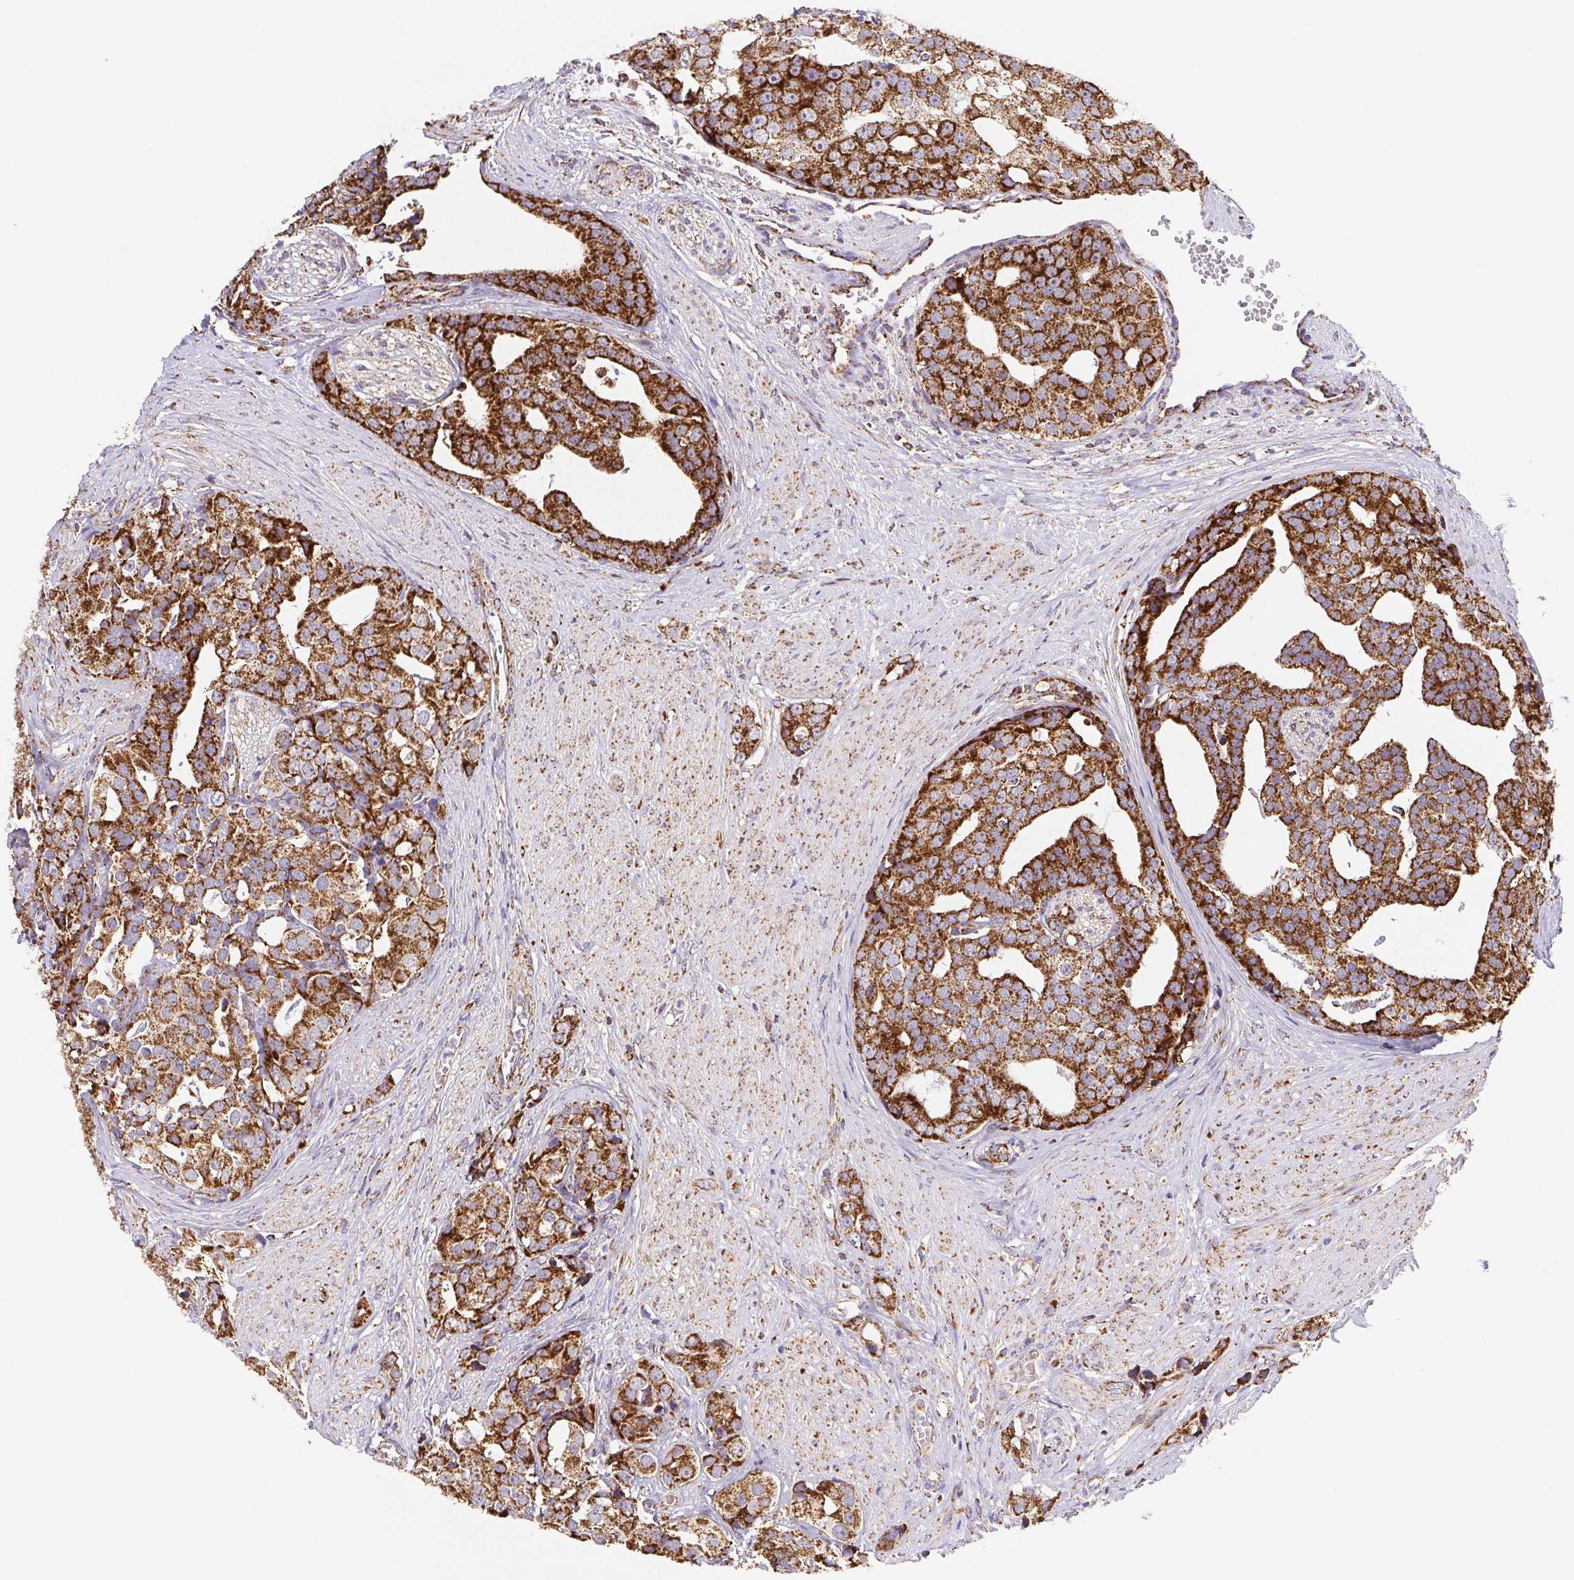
{"staining": {"intensity": "strong", "quantity": ">75%", "location": "cytoplasmic/membranous"}, "tissue": "prostate cancer", "cell_type": "Tumor cells", "image_type": "cancer", "snomed": [{"axis": "morphology", "description": "Adenocarcinoma, High grade"}, {"axis": "topography", "description": "Prostate"}], "caption": "IHC of human prostate cancer (adenocarcinoma (high-grade)) exhibits high levels of strong cytoplasmic/membranous positivity in about >75% of tumor cells. (DAB = brown stain, brightfield microscopy at high magnification).", "gene": "NIPSNAP2", "patient": {"sex": "male", "age": 71}}